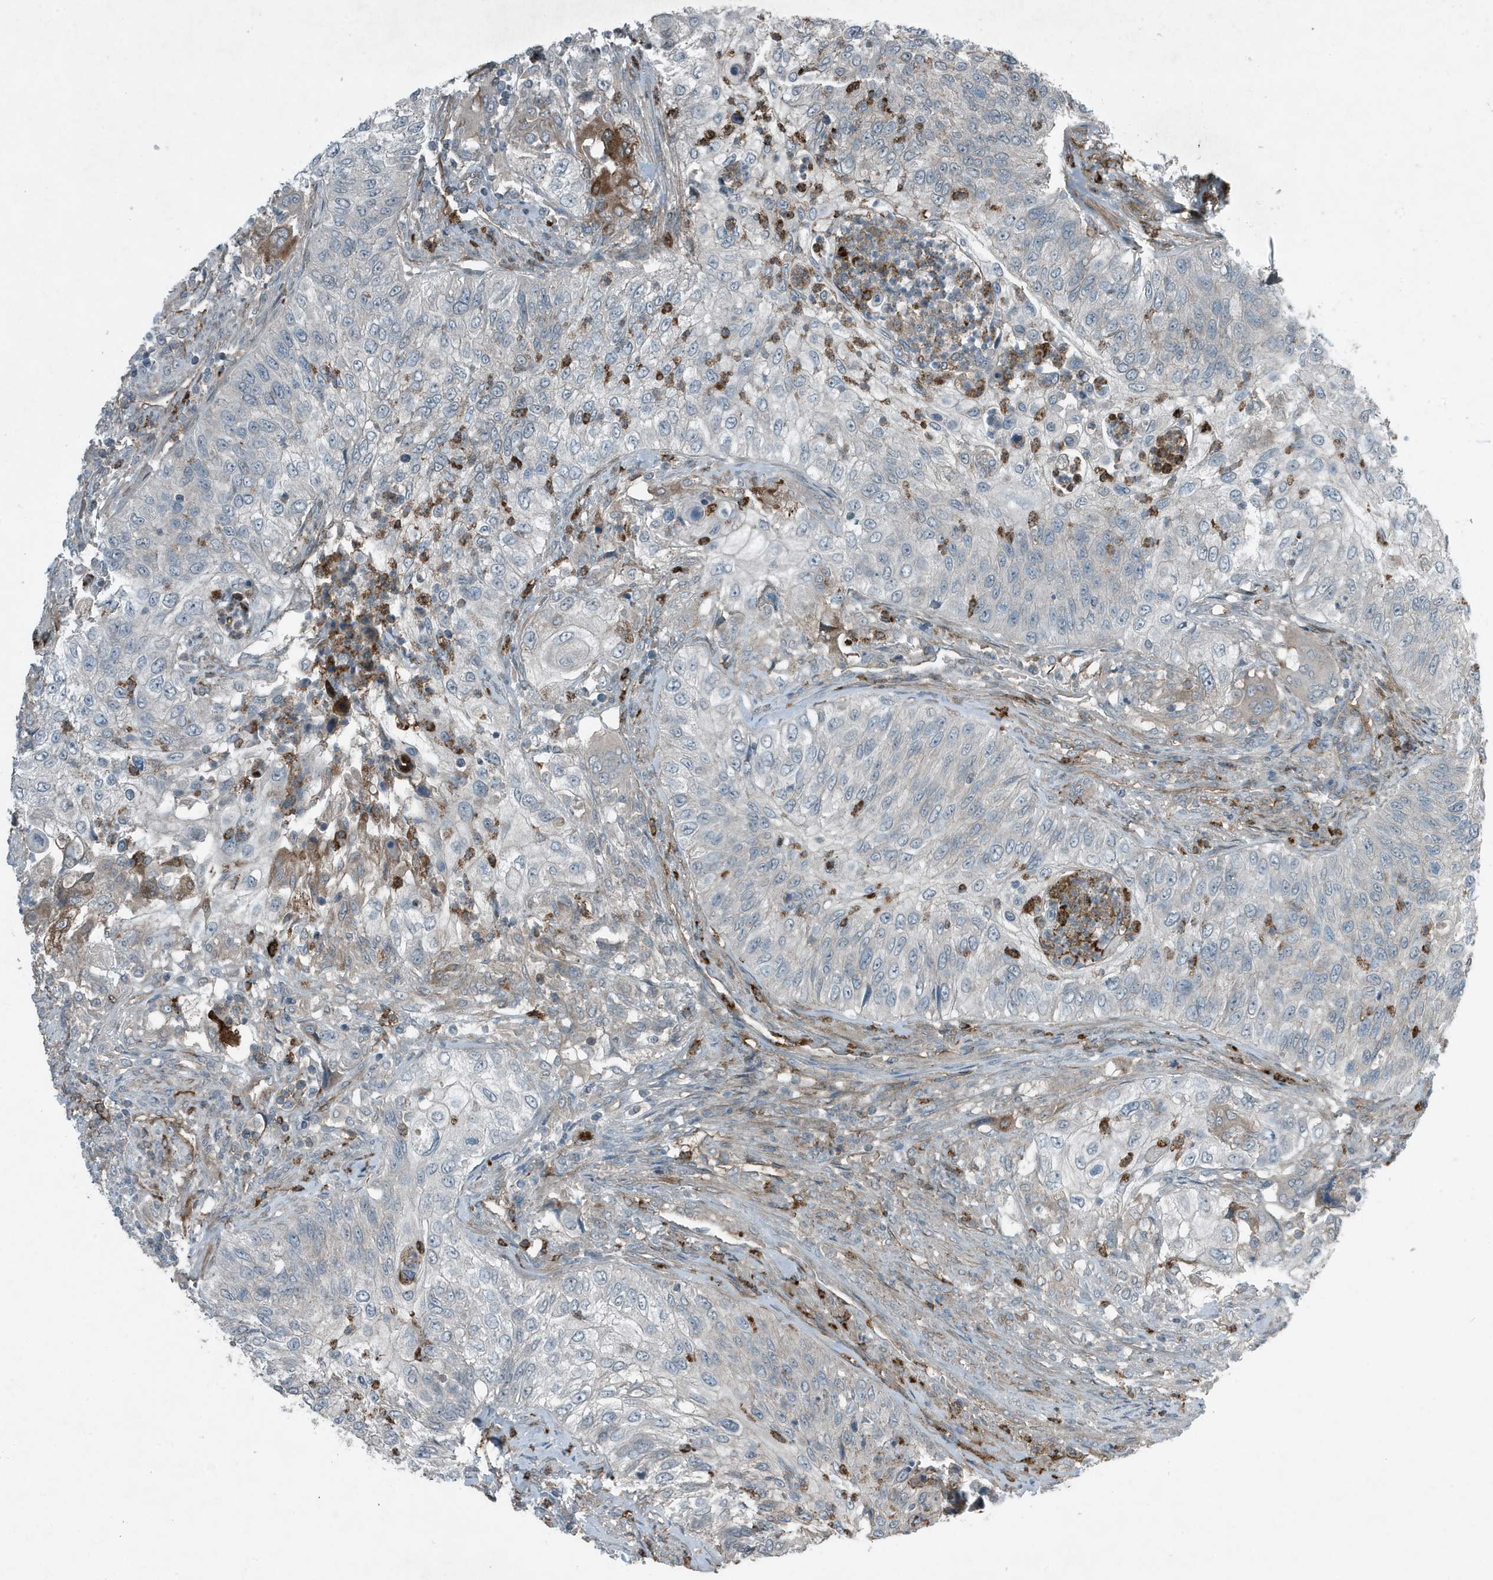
{"staining": {"intensity": "negative", "quantity": "none", "location": "none"}, "tissue": "urothelial cancer", "cell_type": "Tumor cells", "image_type": "cancer", "snomed": [{"axis": "morphology", "description": "Urothelial carcinoma, High grade"}, {"axis": "topography", "description": "Urinary bladder"}], "caption": "Immunohistochemistry histopathology image of human urothelial cancer stained for a protein (brown), which shows no positivity in tumor cells.", "gene": "DAPP1", "patient": {"sex": "female", "age": 60}}